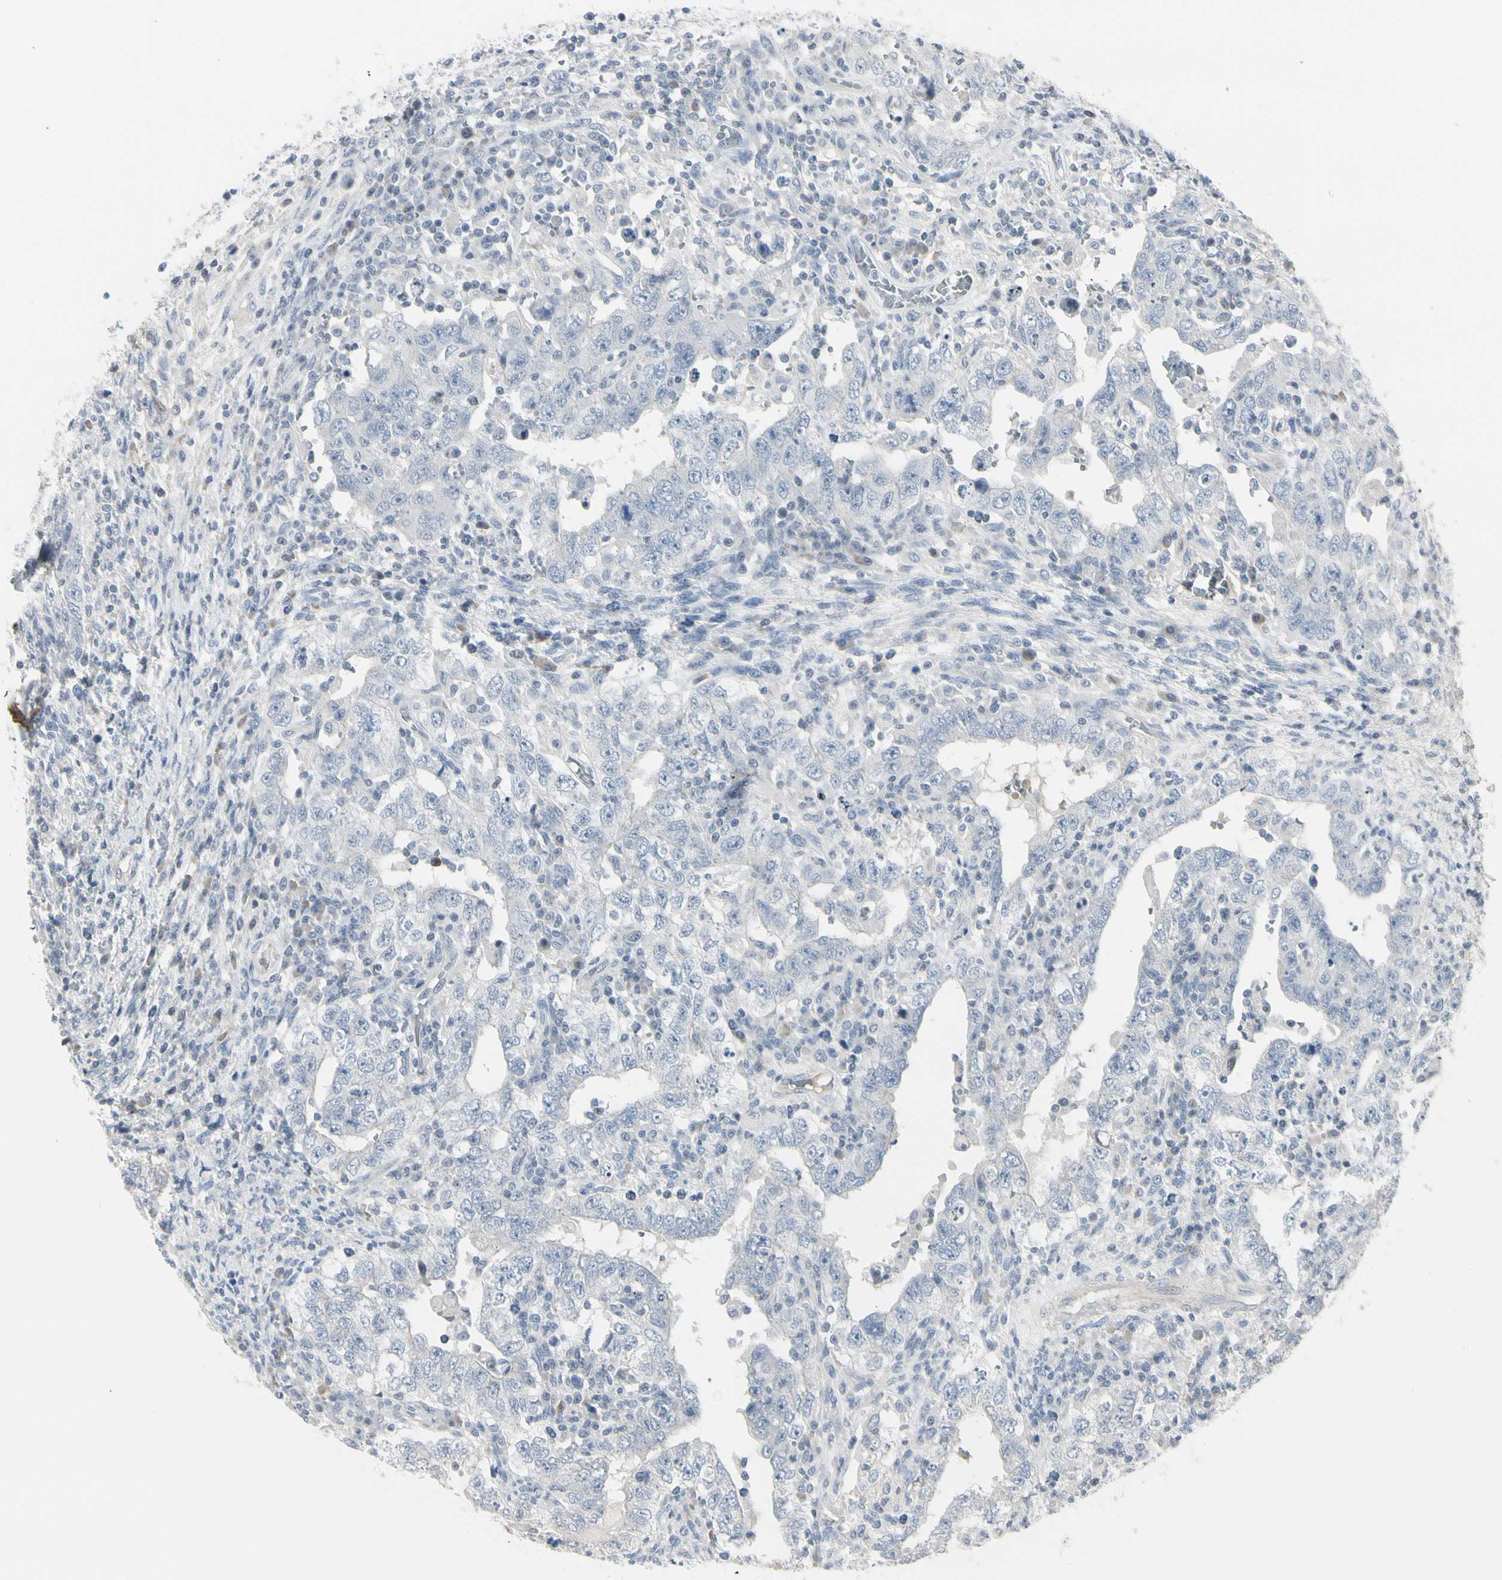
{"staining": {"intensity": "negative", "quantity": "none", "location": "none"}, "tissue": "testis cancer", "cell_type": "Tumor cells", "image_type": "cancer", "snomed": [{"axis": "morphology", "description": "Carcinoma, Embryonal, NOS"}, {"axis": "topography", "description": "Testis"}], "caption": "The histopathology image exhibits no significant staining in tumor cells of testis cancer (embryonal carcinoma).", "gene": "DMPK", "patient": {"sex": "male", "age": 26}}